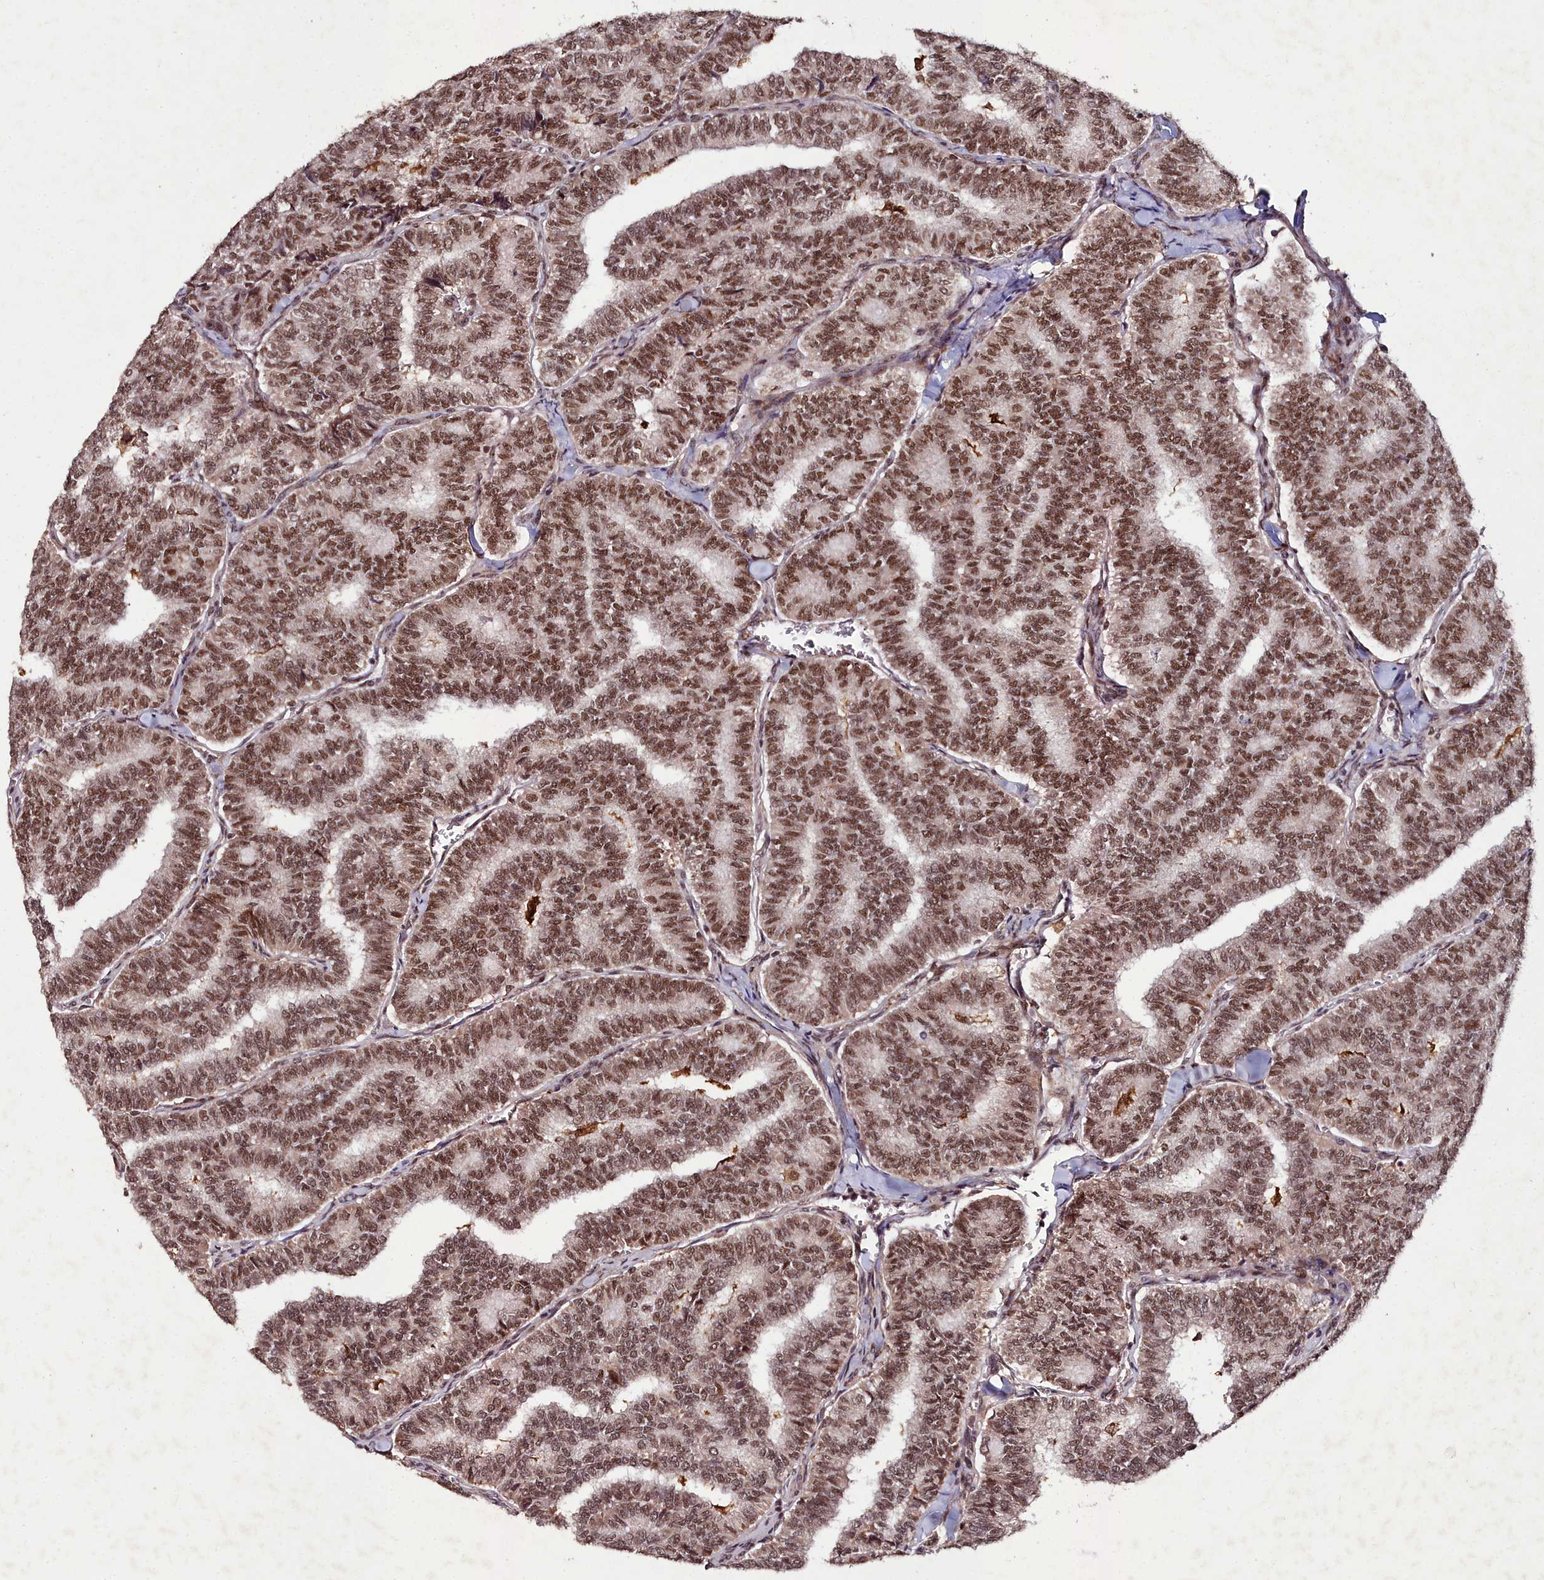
{"staining": {"intensity": "strong", "quantity": ">75%", "location": "nuclear"}, "tissue": "thyroid cancer", "cell_type": "Tumor cells", "image_type": "cancer", "snomed": [{"axis": "morphology", "description": "Papillary adenocarcinoma, NOS"}, {"axis": "topography", "description": "Thyroid gland"}], "caption": "A high amount of strong nuclear positivity is present in about >75% of tumor cells in thyroid cancer (papillary adenocarcinoma) tissue.", "gene": "CXXC1", "patient": {"sex": "female", "age": 35}}